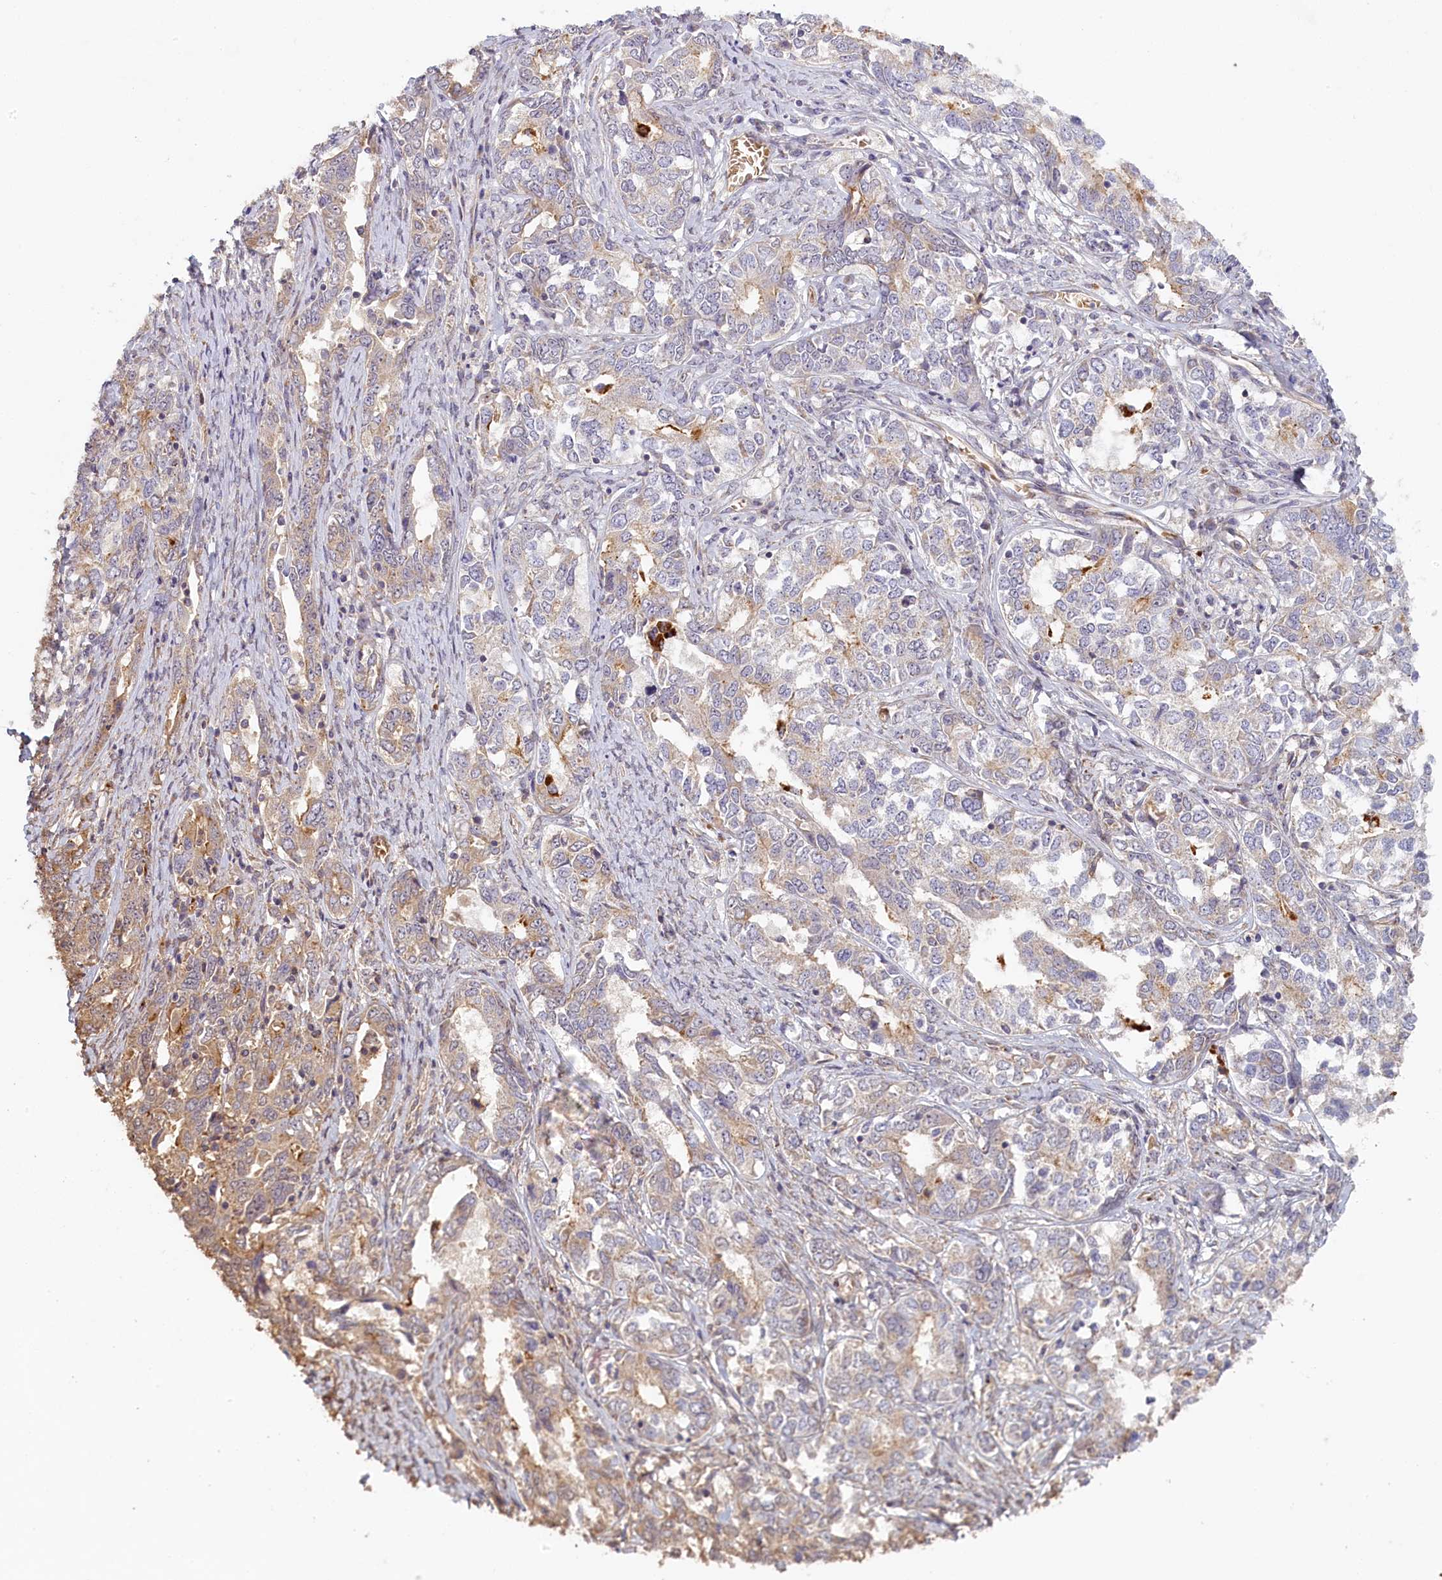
{"staining": {"intensity": "weak", "quantity": "<25%", "location": "cytoplasmic/membranous"}, "tissue": "ovarian cancer", "cell_type": "Tumor cells", "image_type": "cancer", "snomed": [{"axis": "morphology", "description": "Carcinoma, endometroid"}, {"axis": "topography", "description": "Ovary"}], "caption": "An IHC micrograph of ovarian cancer (endometroid carcinoma) is shown. There is no staining in tumor cells of ovarian cancer (endometroid carcinoma).", "gene": "STX16", "patient": {"sex": "female", "age": 62}}